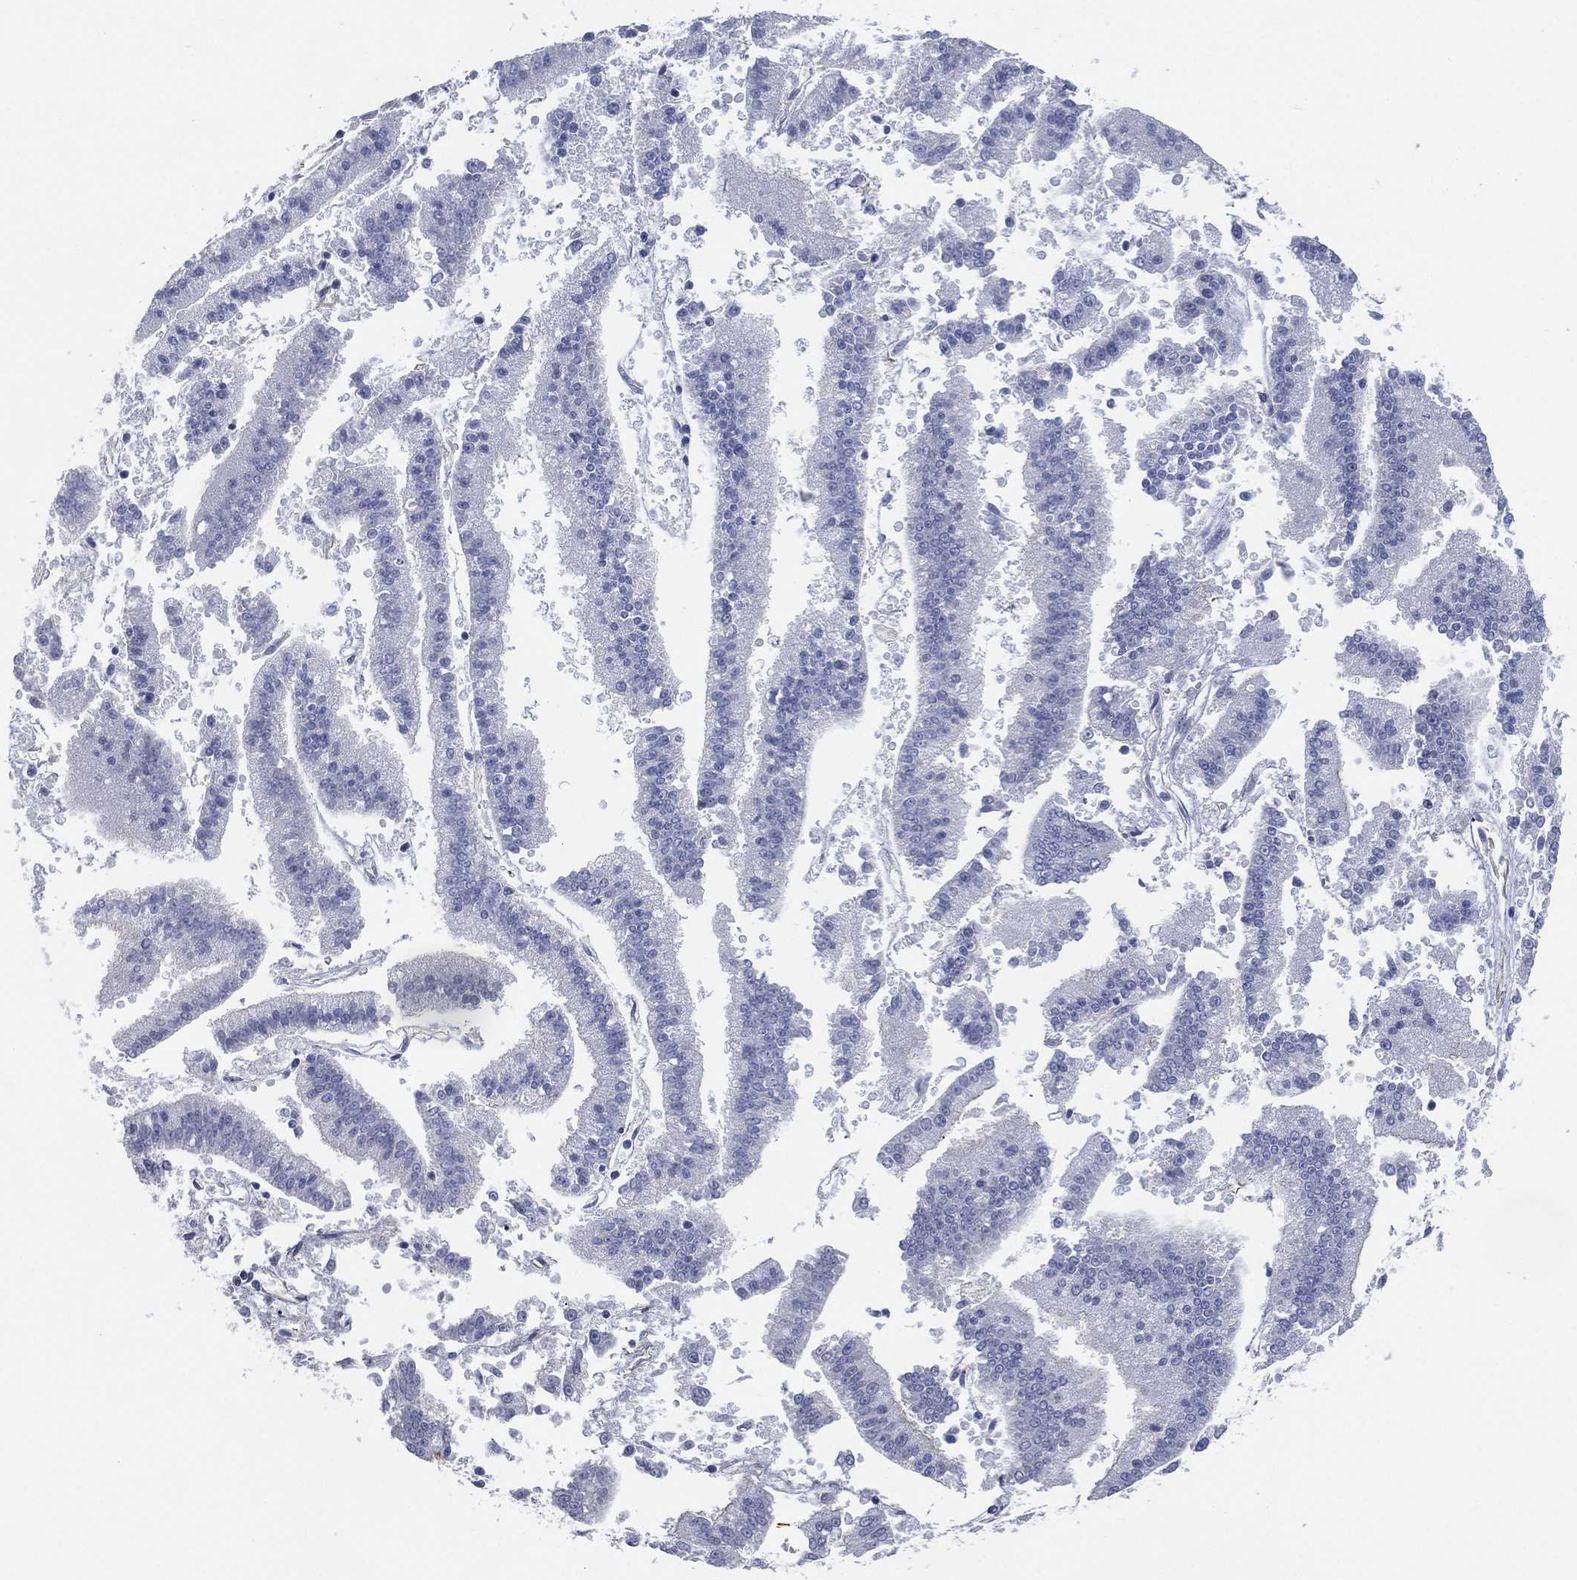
{"staining": {"intensity": "negative", "quantity": "none", "location": "none"}, "tissue": "endometrial cancer", "cell_type": "Tumor cells", "image_type": "cancer", "snomed": [{"axis": "morphology", "description": "Adenocarcinoma, NOS"}, {"axis": "topography", "description": "Endometrium"}], "caption": "This photomicrograph is of adenocarcinoma (endometrial) stained with immunohistochemistry (IHC) to label a protein in brown with the nuclei are counter-stained blue. There is no positivity in tumor cells.", "gene": "CFTR", "patient": {"sex": "female", "age": 66}}